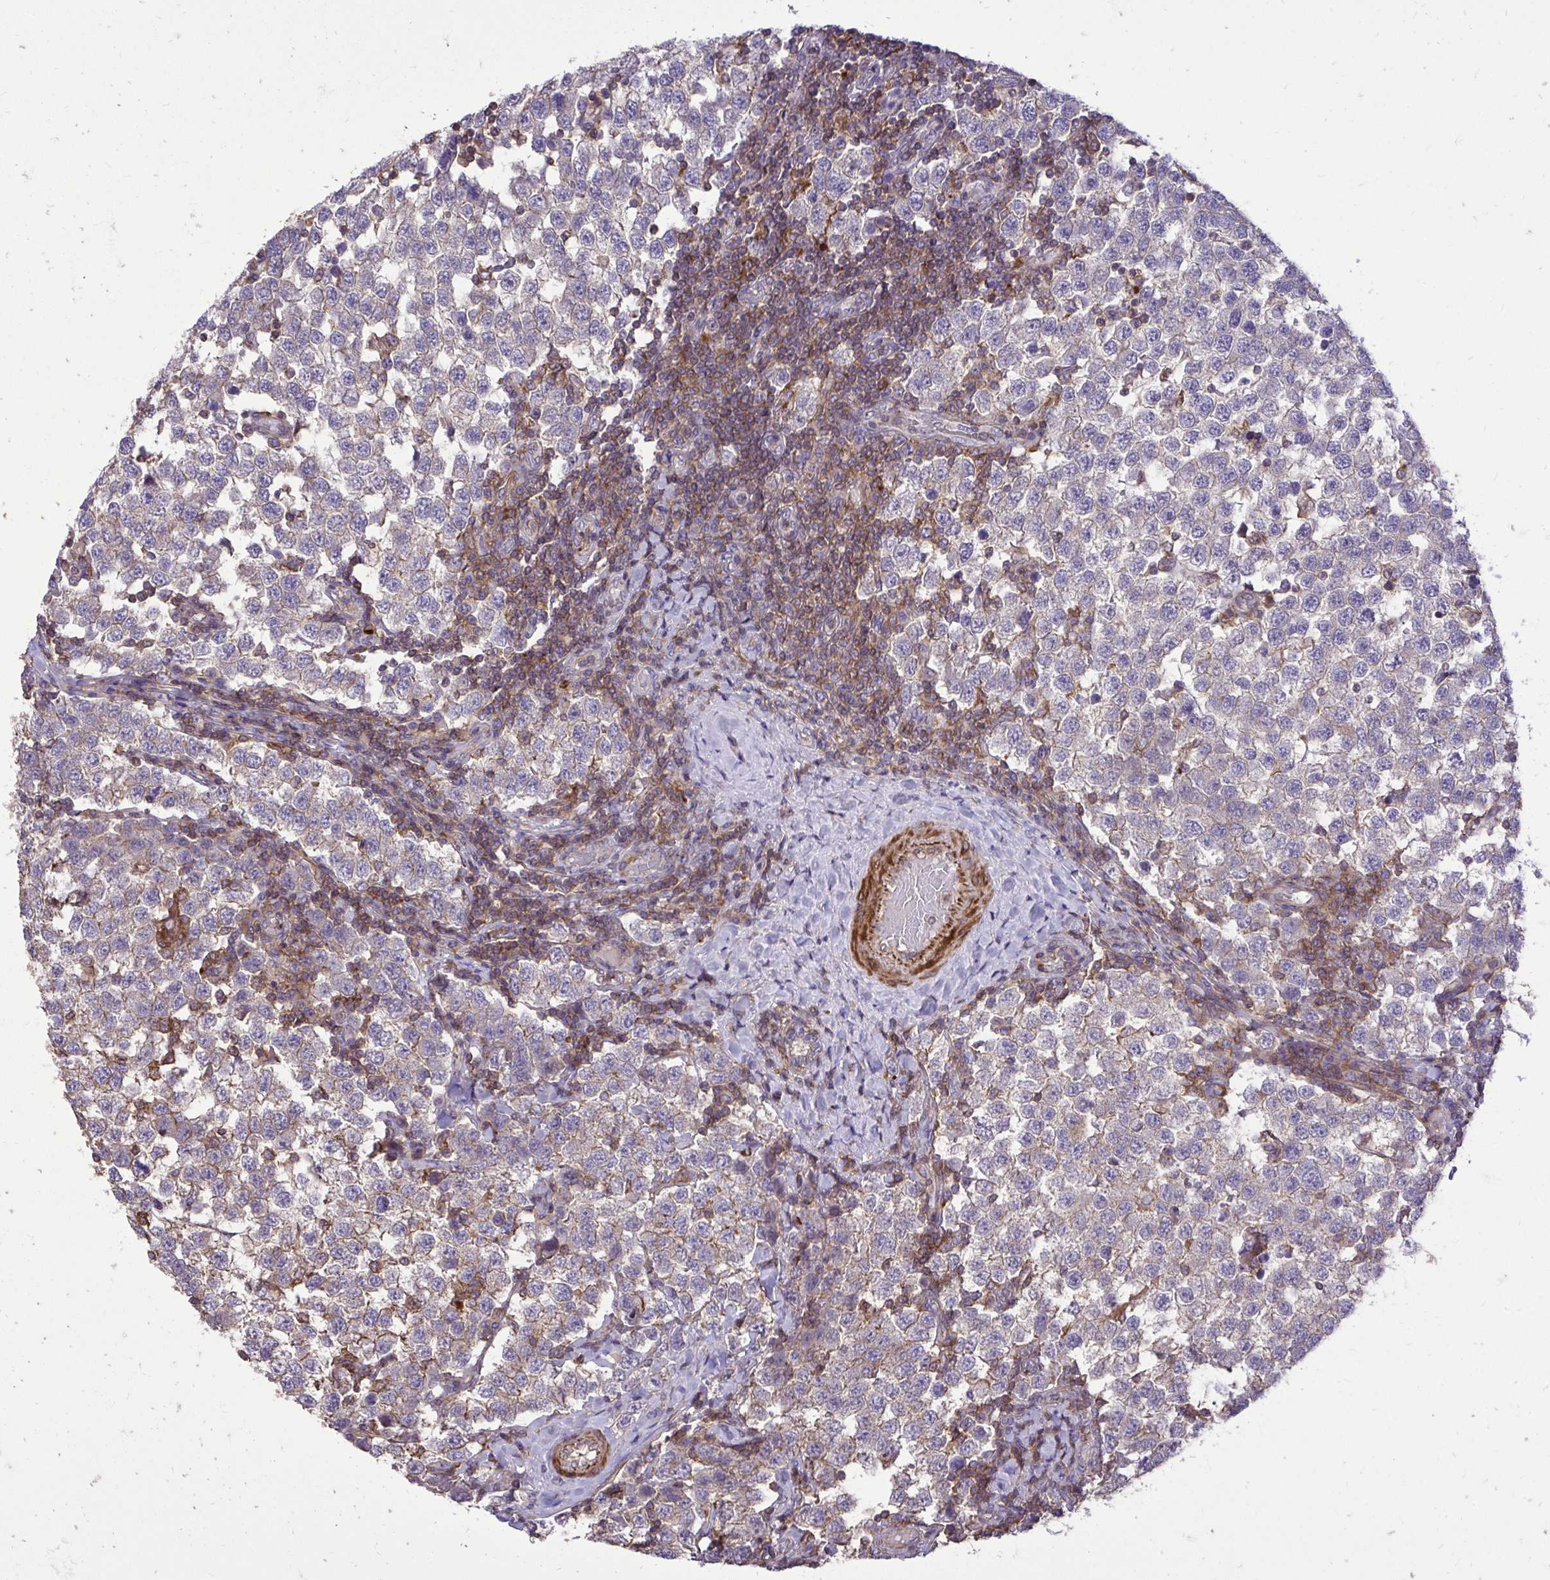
{"staining": {"intensity": "moderate", "quantity": "<25%", "location": "cytoplasmic/membranous"}, "tissue": "testis cancer", "cell_type": "Tumor cells", "image_type": "cancer", "snomed": [{"axis": "morphology", "description": "Seminoma, NOS"}, {"axis": "topography", "description": "Testis"}], "caption": "IHC of human seminoma (testis) displays low levels of moderate cytoplasmic/membranous expression in about <25% of tumor cells.", "gene": "IGFL2", "patient": {"sex": "male", "age": 34}}